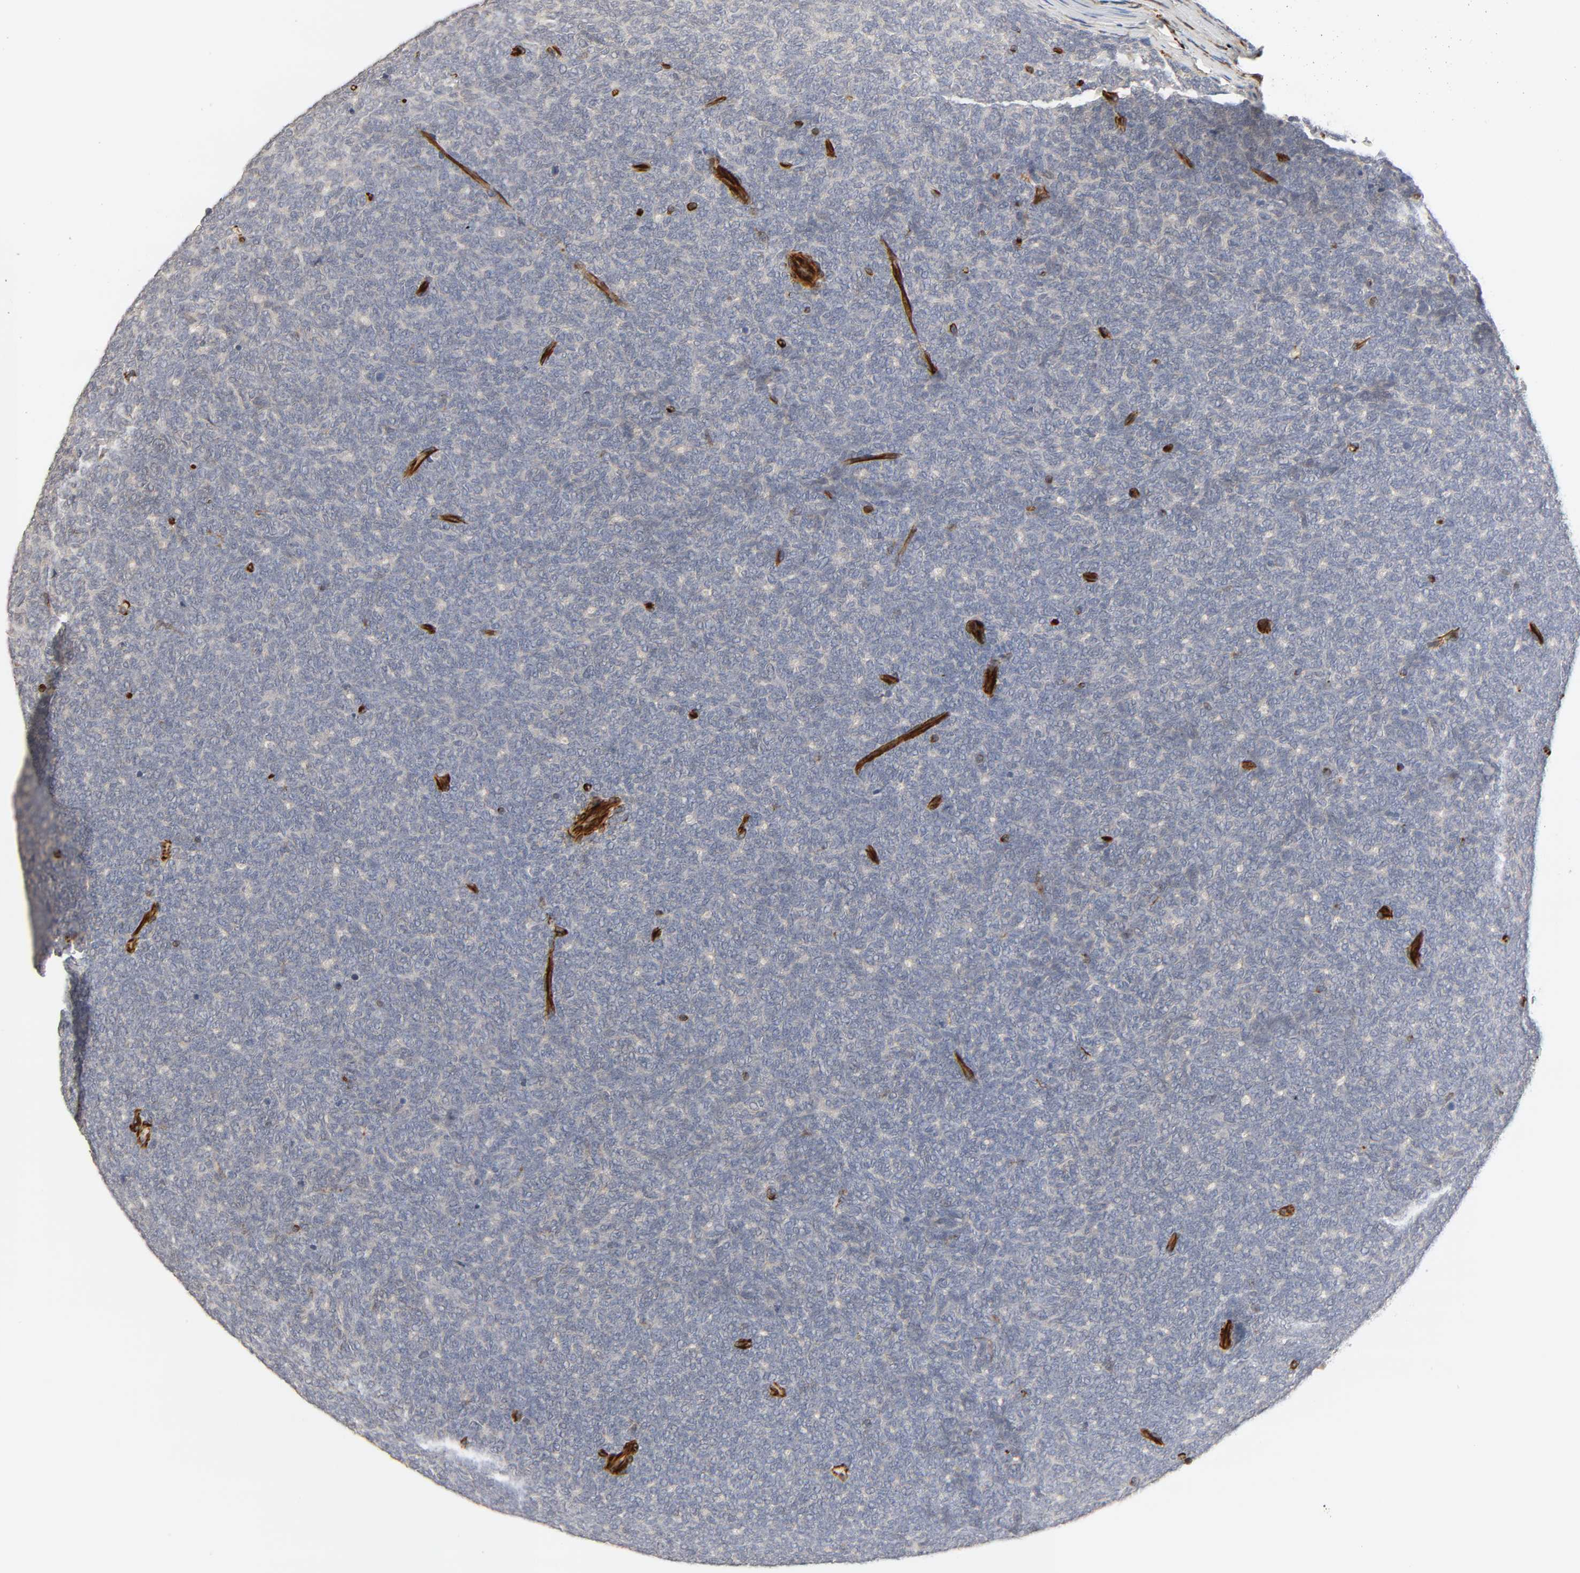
{"staining": {"intensity": "weak", "quantity": "25%-75%", "location": "cytoplasmic/membranous"}, "tissue": "renal cancer", "cell_type": "Tumor cells", "image_type": "cancer", "snomed": [{"axis": "morphology", "description": "Neoplasm, malignant, NOS"}, {"axis": "topography", "description": "Kidney"}], "caption": "Protein positivity by IHC displays weak cytoplasmic/membranous positivity in about 25%-75% of tumor cells in renal cancer (neoplasm (malignant)).", "gene": "FAM118A", "patient": {"sex": "male", "age": 28}}